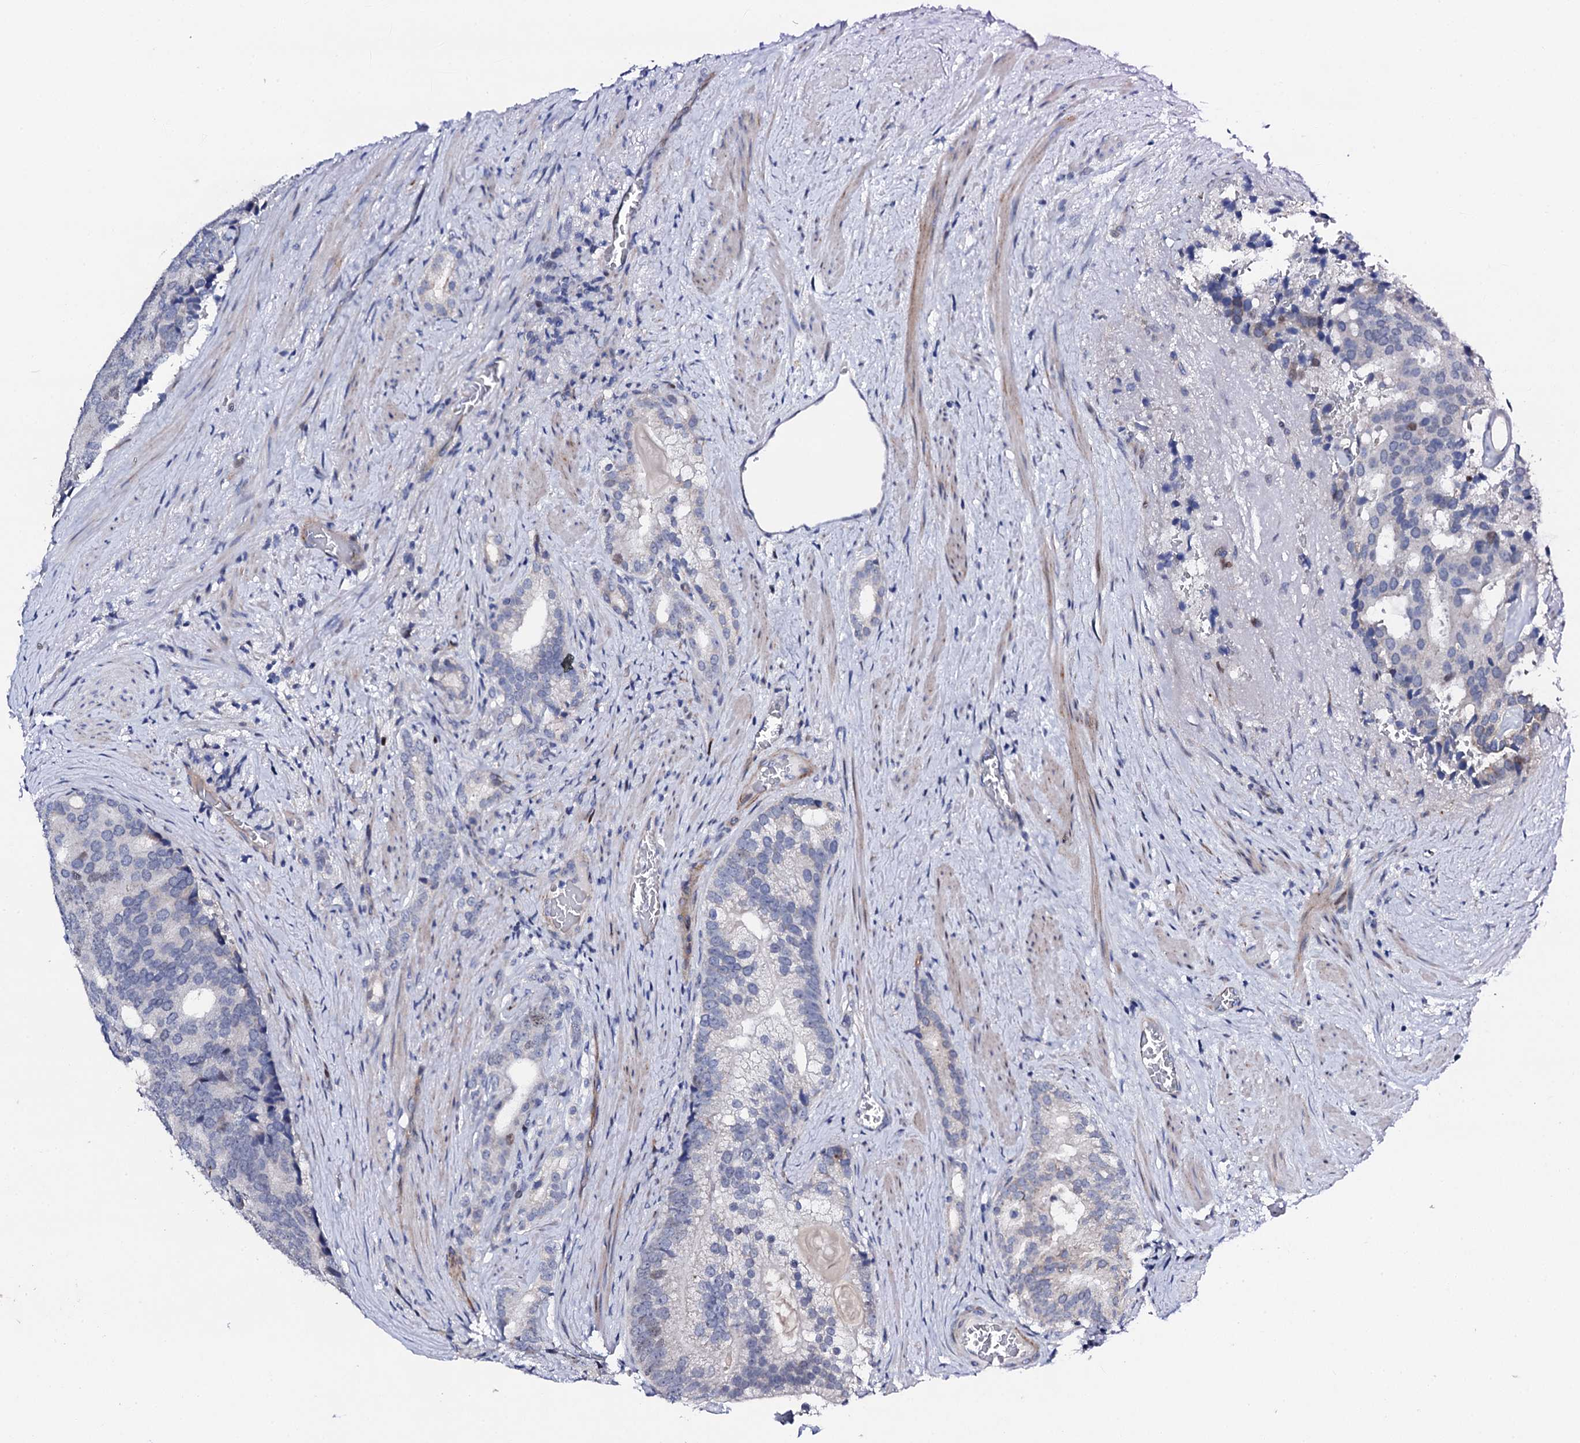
{"staining": {"intensity": "negative", "quantity": "none", "location": "none"}, "tissue": "prostate cancer", "cell_type": "Tumor cells", "image_type": "cancer", "snomed": [{"axis": "morphology", "description": "Adenocarcinoma, Low grade"}, {"axis": "topography", "description": "Prostate"}], "caption": "Tumor cells are negative for brown protein staining in adenocarcinoma (low-grade) (prostate).", "gene": "NUDT13", "patient": {"sex": "male", "age": 71}}